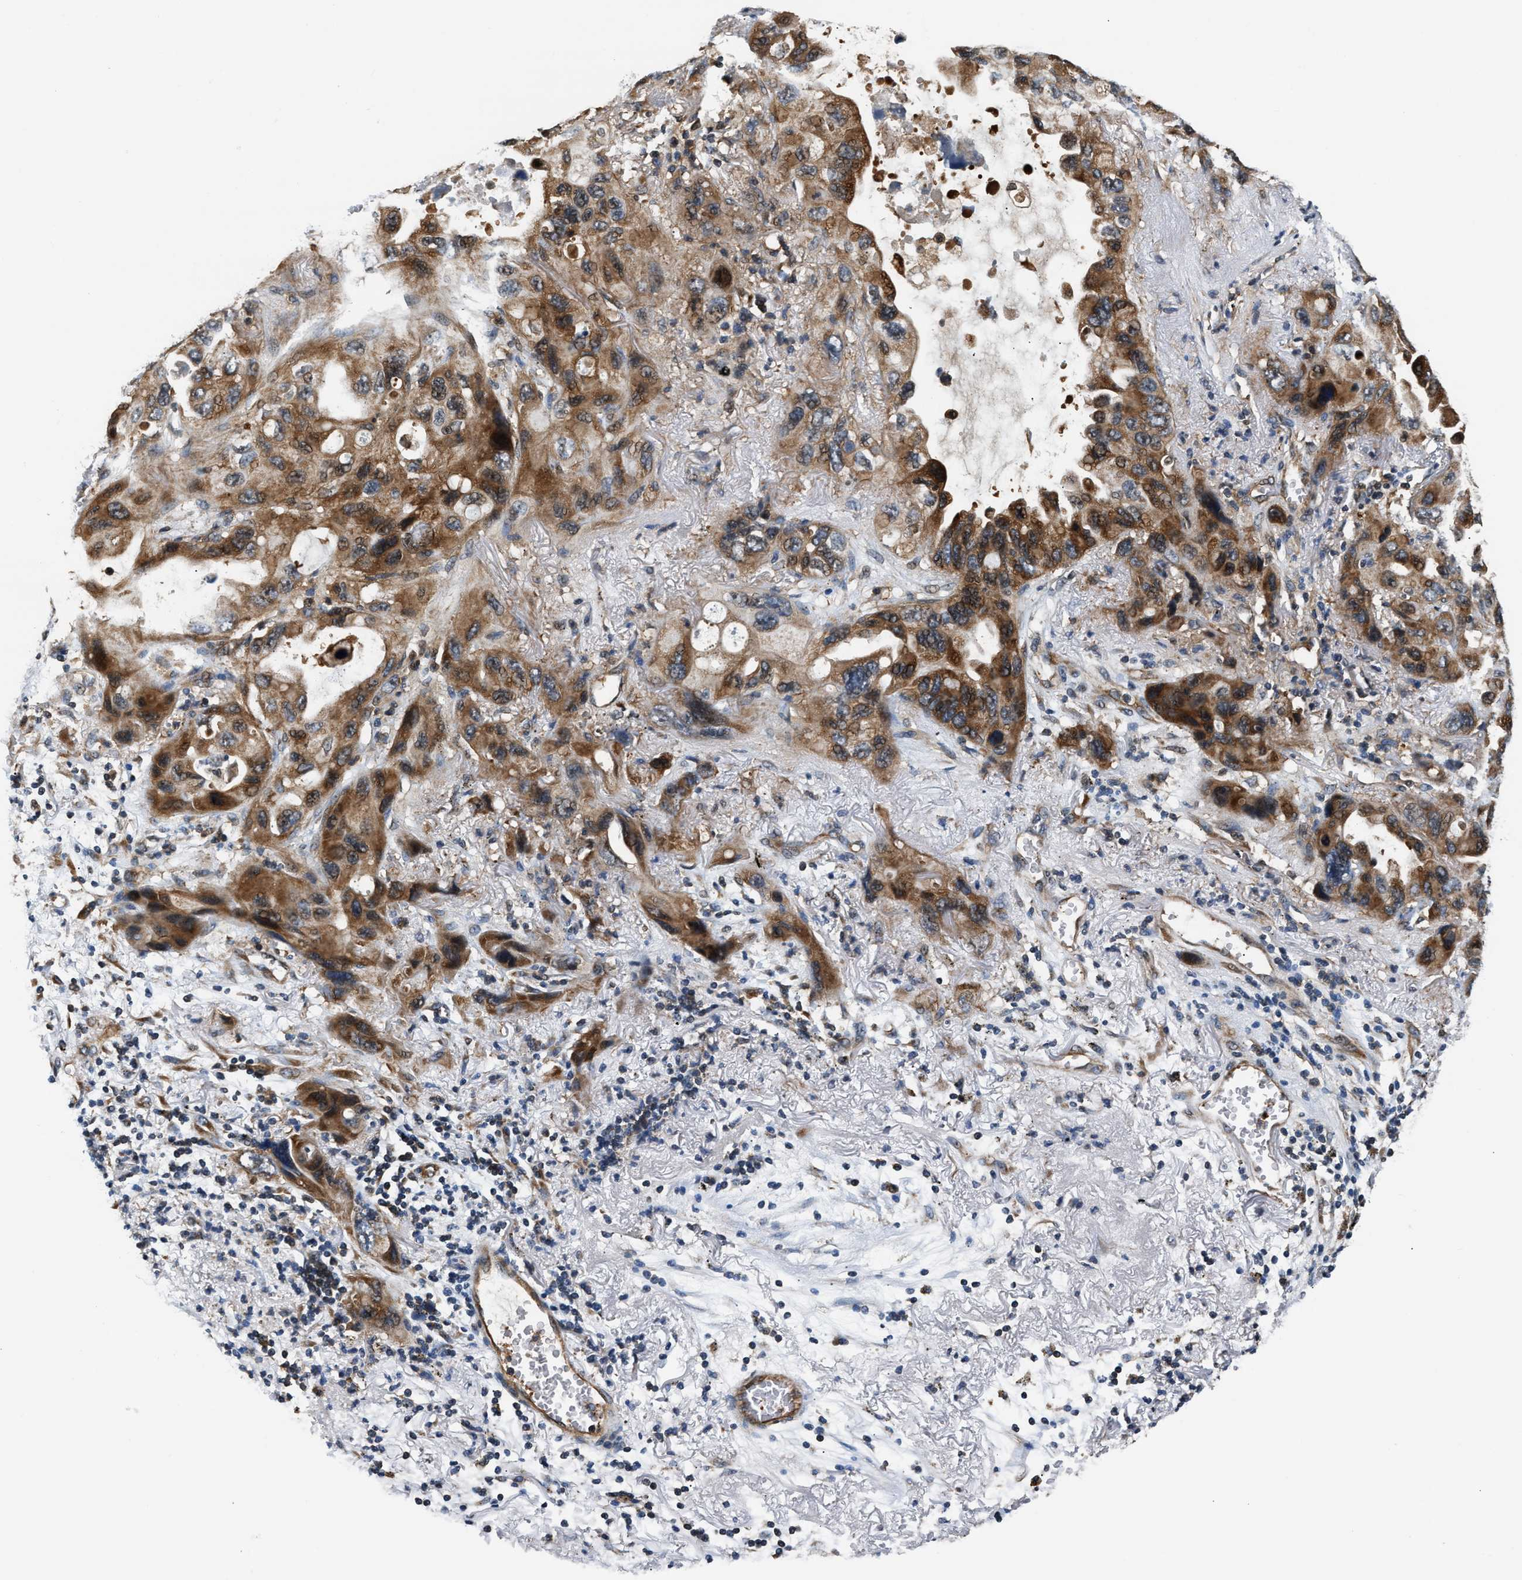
{"staining": {"intensity": "moderate", "quantity": ">75%", "location": "cytoplasmic/membranous"}, "tissue": "lung cancer", "cell_type": "Tumor cells", "image_type": "cancer", "snomed": [{"axis": "morphology", "description": "Squamous cell carcinoma, NOS"}, {"axis": "topography", "description": "Lung"}], "caption": "The immunohistochemical stain highlights moderate cytoplasmic/membranous staining in tumor cells of lung squamous cell carcinoma tissue.", "gene": "TUT7", "patient": {"sex": "female", "age": 73}}